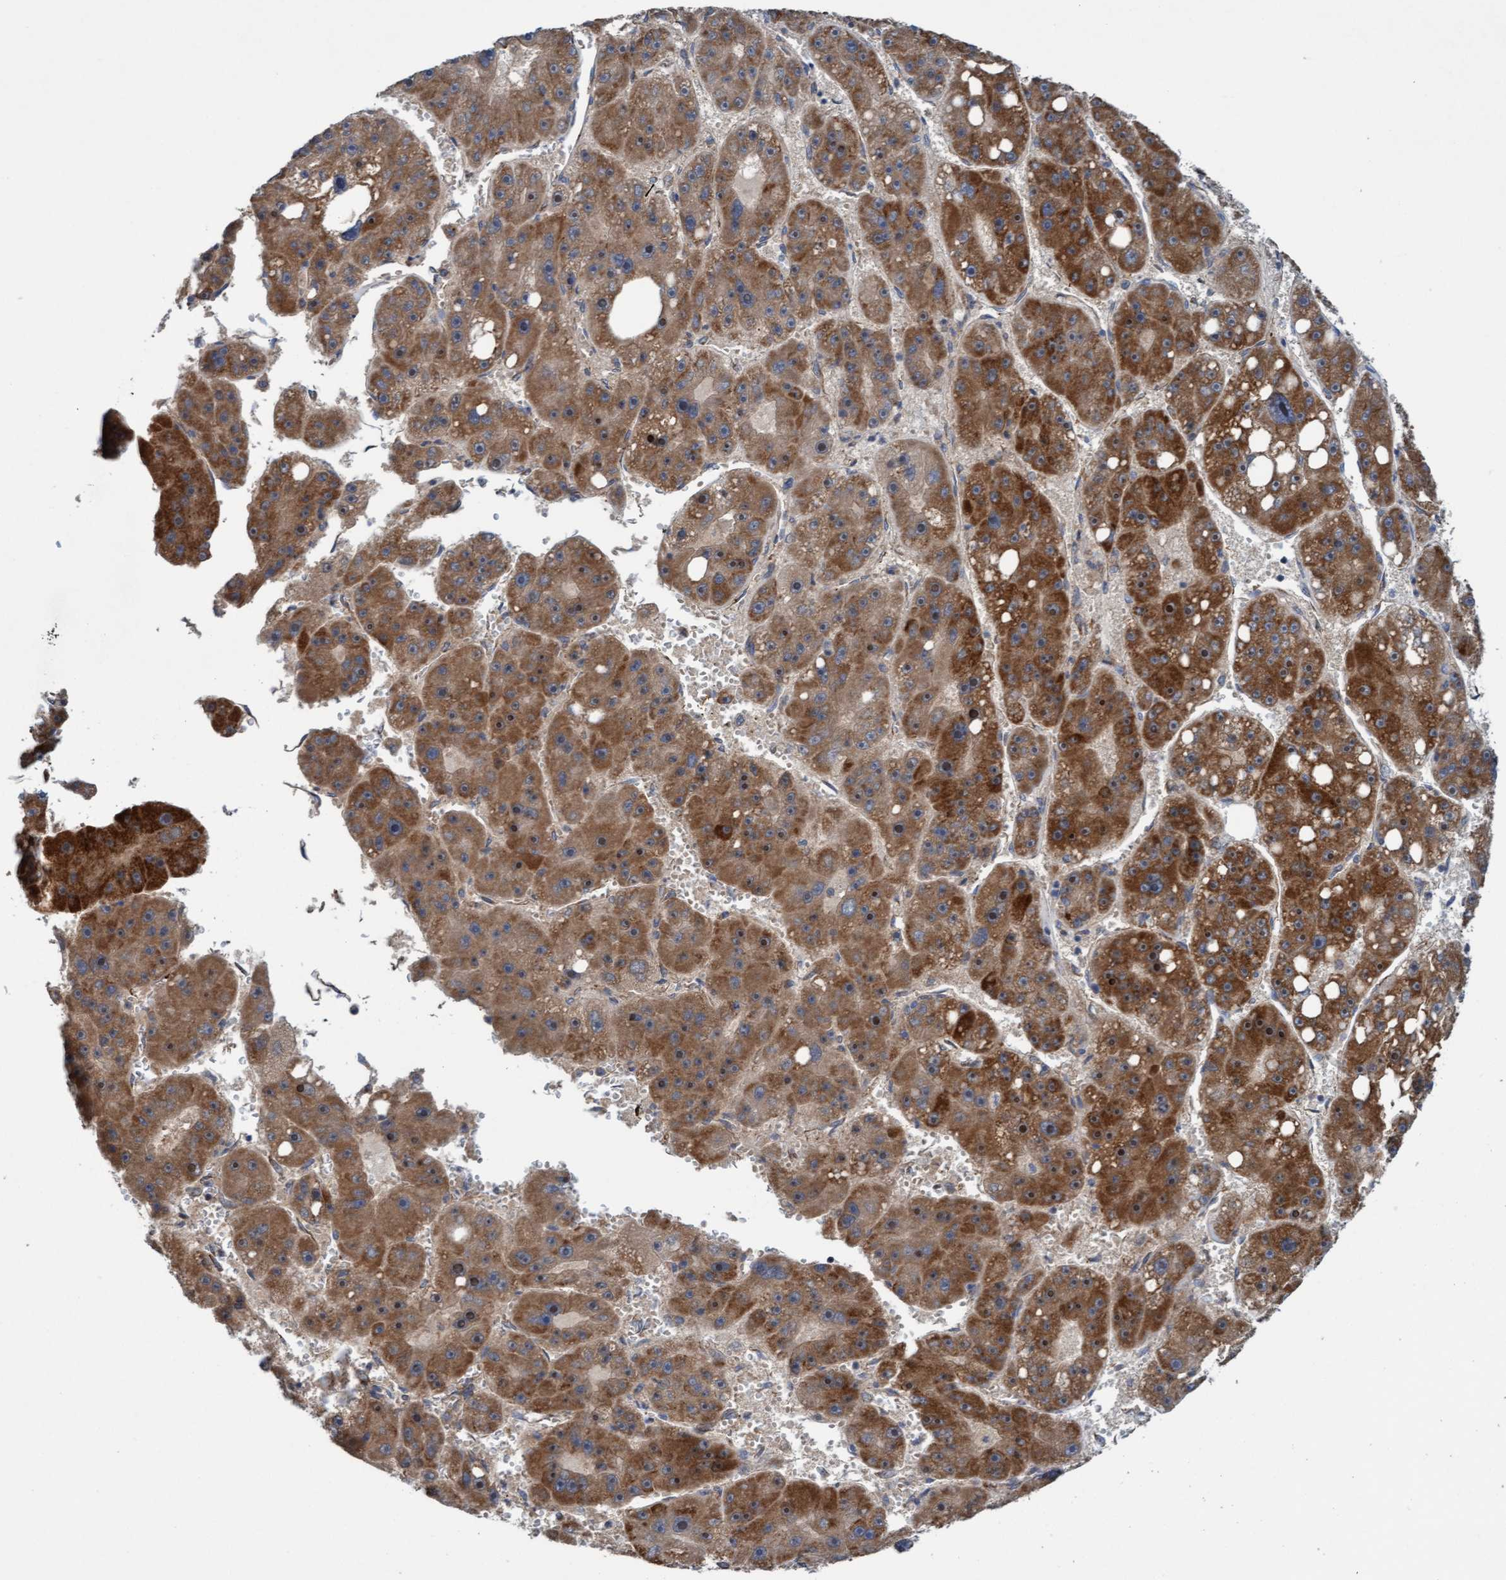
{"staining": {"intensity": "strong", "quantity": ">75%", "location": "cytoplasmic/membranous,nuclear"}, "tissue": "liver cancer", "cell_type": "Tumor cells", "image_type": "cancer", "snomed": [{"axis": "morphology", "description": "Carcinoma, Hepatocellular, NOS"}, {"axis": "topography", "description": "Liver"}], "caption": "A high-resolution photomicrograph shows immunohistochemistry (IHC) staining of hepatocellular carcinoma (liver), which demonstrates strong cytoplasmic/membranous and nuclear staining in about >75% of tumor cells.", "gene": "ZNF566", "patient": {"sex": "female", "age": 61}}